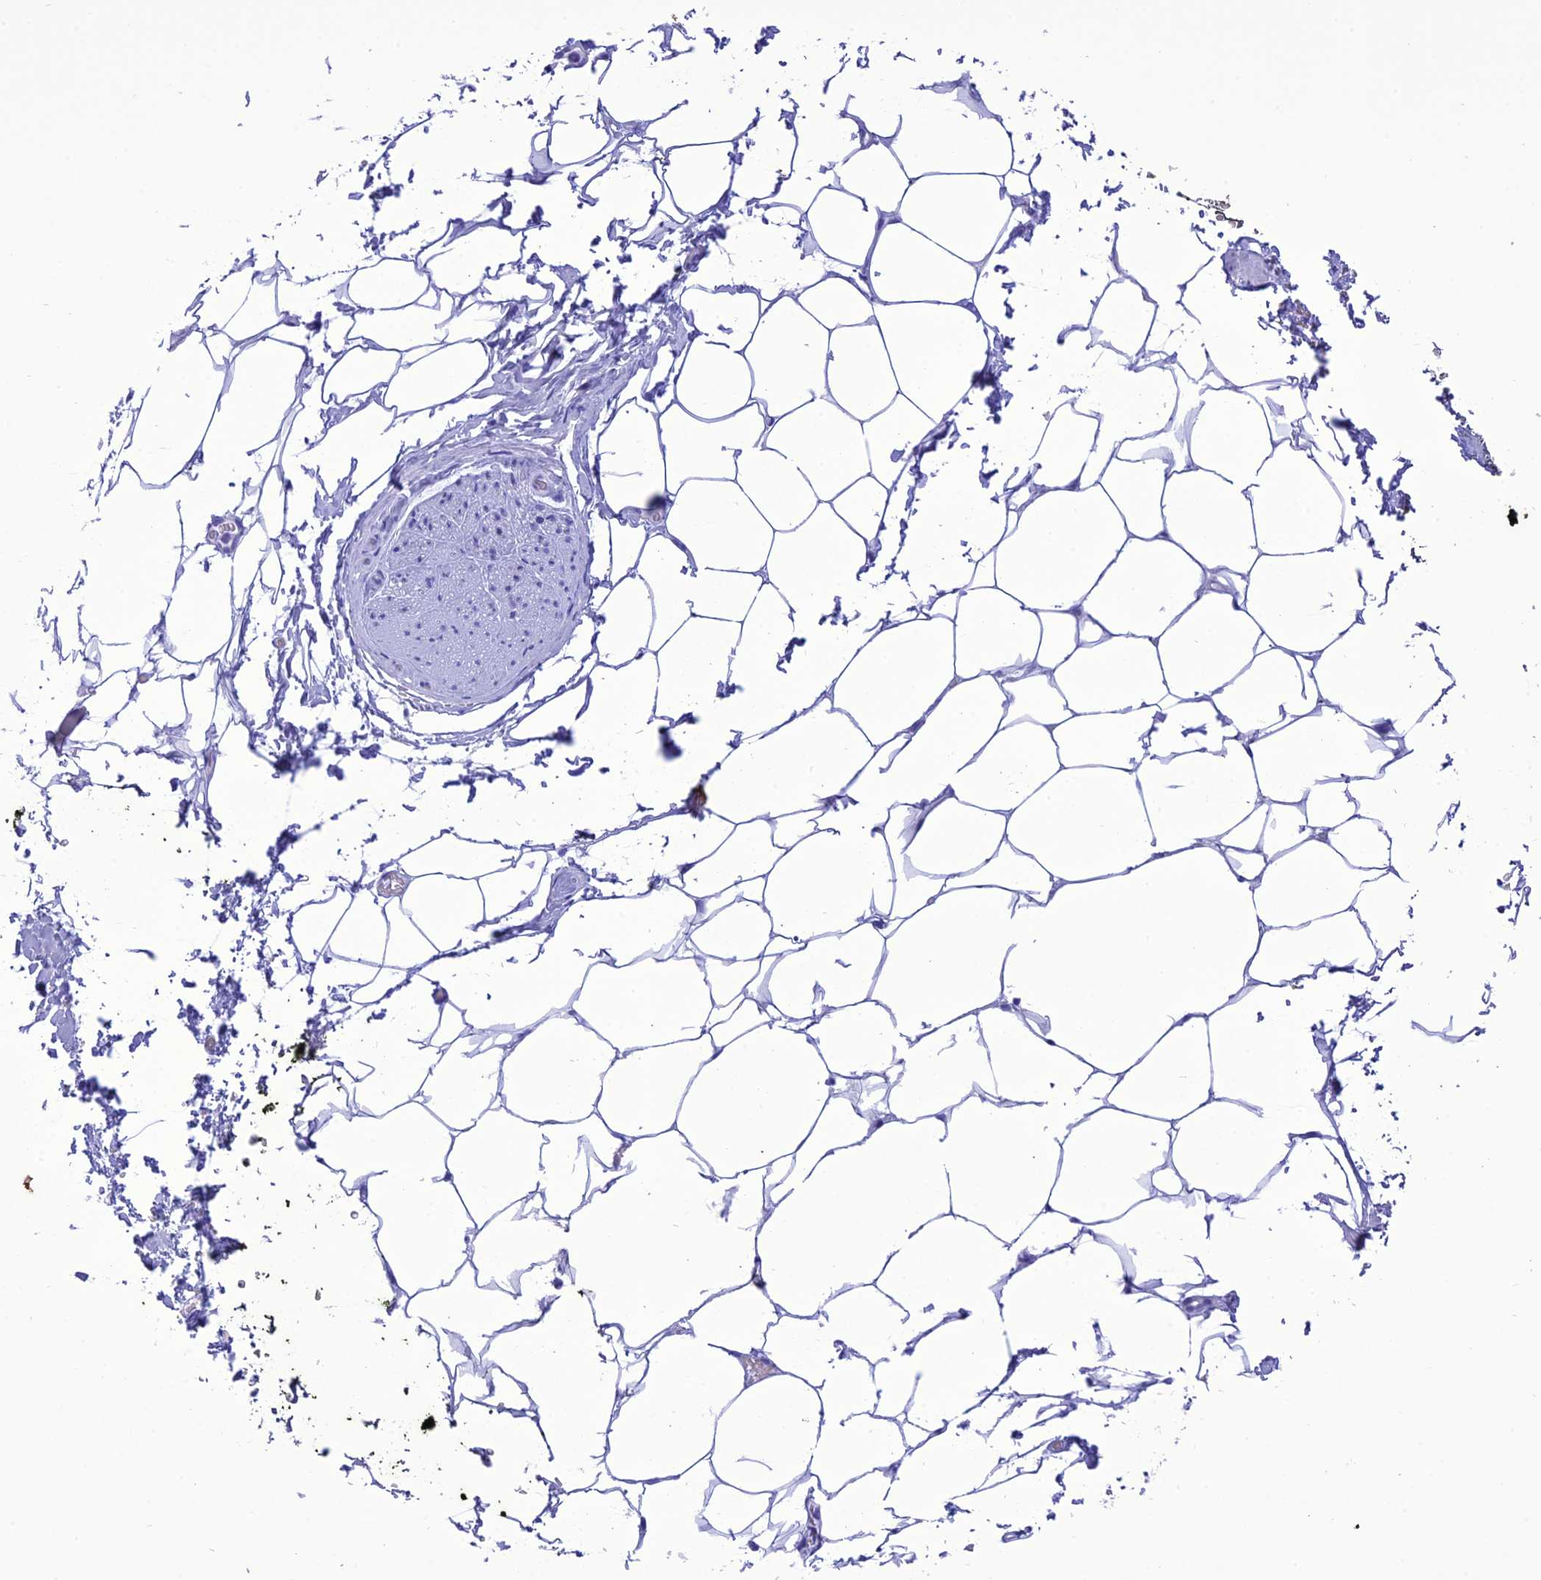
{"staining": {"intensity": "negative", "quantity": "none", "location": "none"}, "tissue": "adipose tissue", "cell_type": "Adipocytes", "image_type": "normal", "snomed": [{"axis": "morphology", "description": "Normal tissue, NOS"}, {"axis": "morphology", "description": "Adenocarcinoma, Low grade"}, {"axis": "topography", "description": "Prostate"}, {"axis": "topography", "description": "Peripheral nerve tissue"}], "caption": "Immunohistochemistry image of benign adipose tissue: adipose tissue stained with DAB (3,3'-diaminobenzidine) demonstrates no significant protein staining in adipocytes.", "gene": "VPS52", "patient": {"sex": "male", "age": 63}}